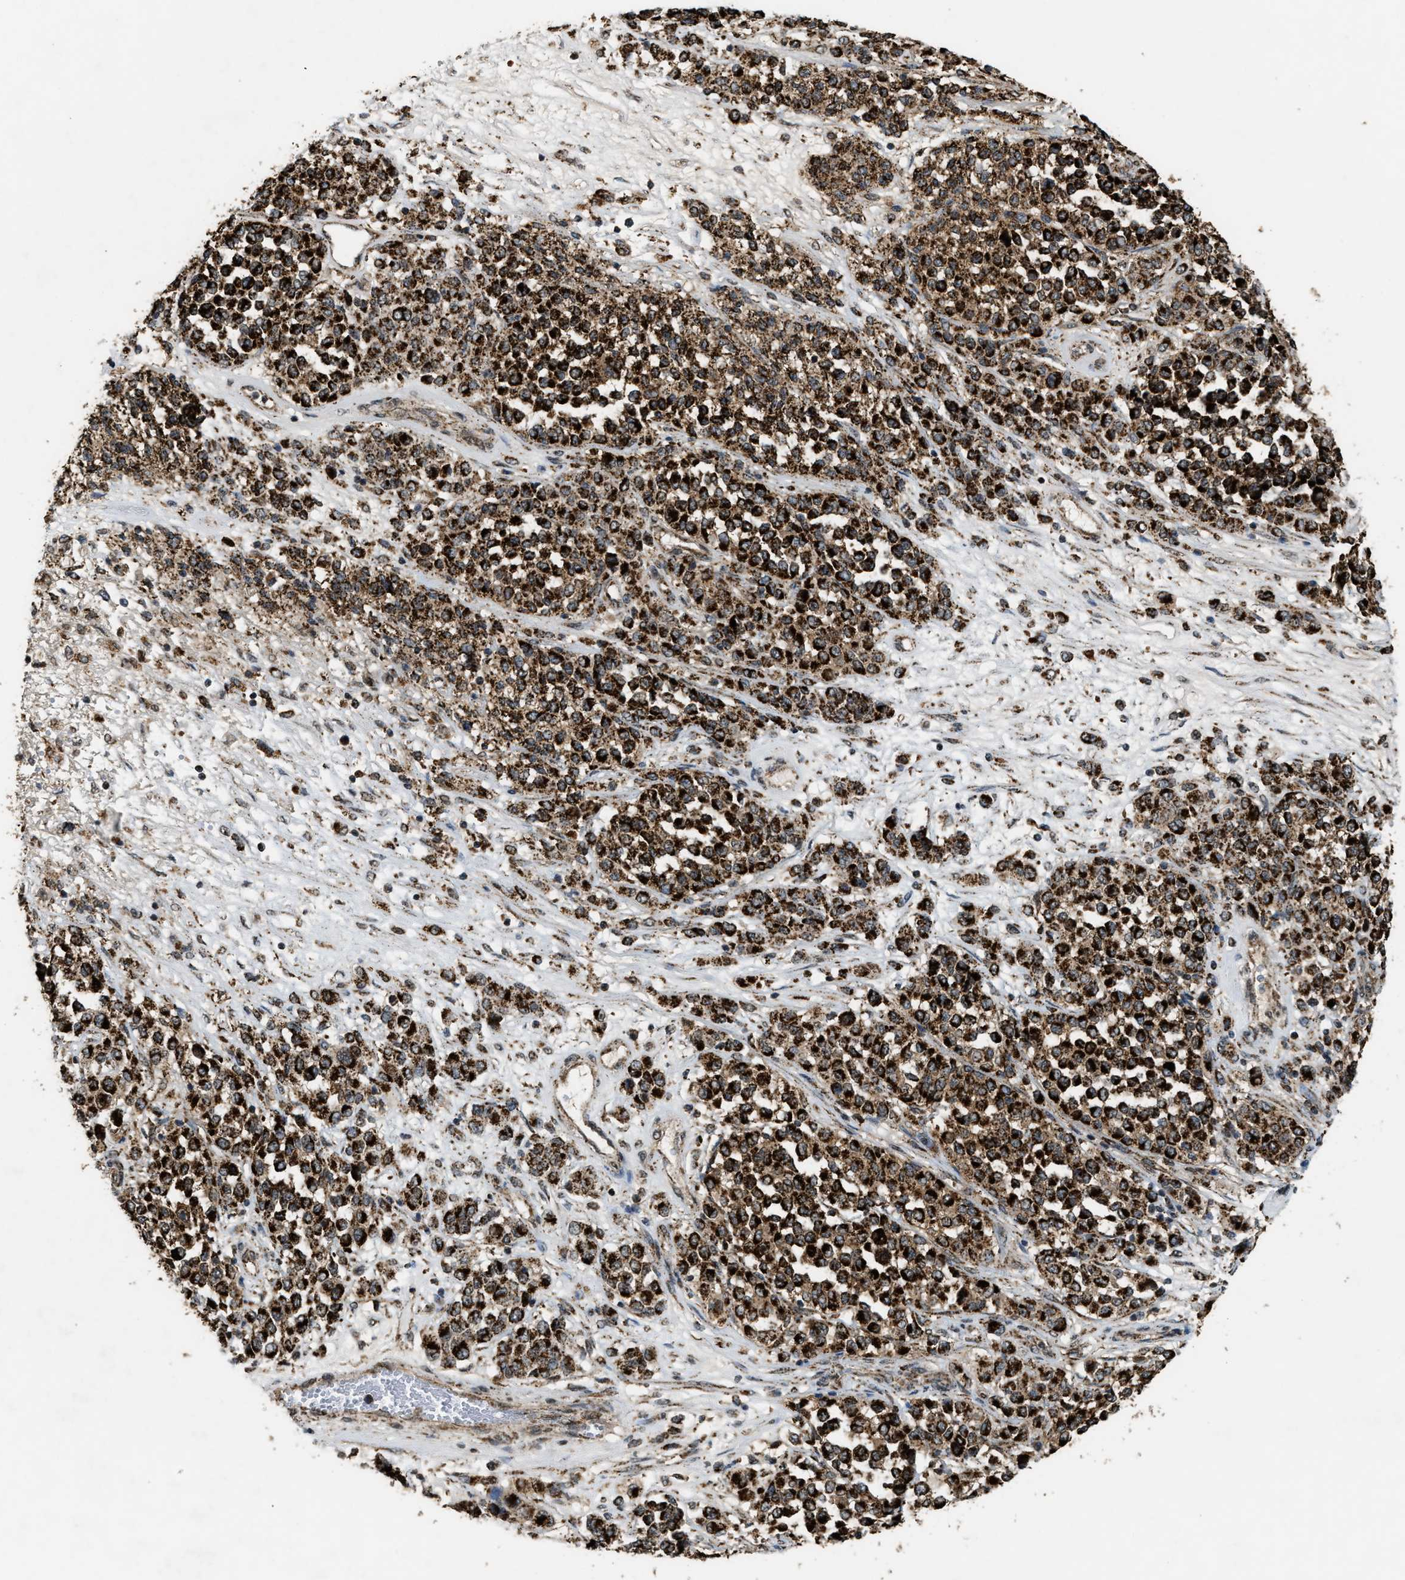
{"staining": {"intensity": "strong", "quantity": ">75%", "location": "cytoplasmic/membranous"}, "tissue": "melanoma", "cell_type": "Tumor cells", "image_type": "cancer", "snomed": [{"axis": "morphology", "description": "Malignant melanoma, Metastatic site"}, {"axis": "topography", "description": "Pancreas"}], "caption": "Strong cytoplasmic/membranous staining is identified in about >75% of tumor cells in melanoma.", "gene": "HIBADH", "patient": {"sex": "female", "age": 30}}